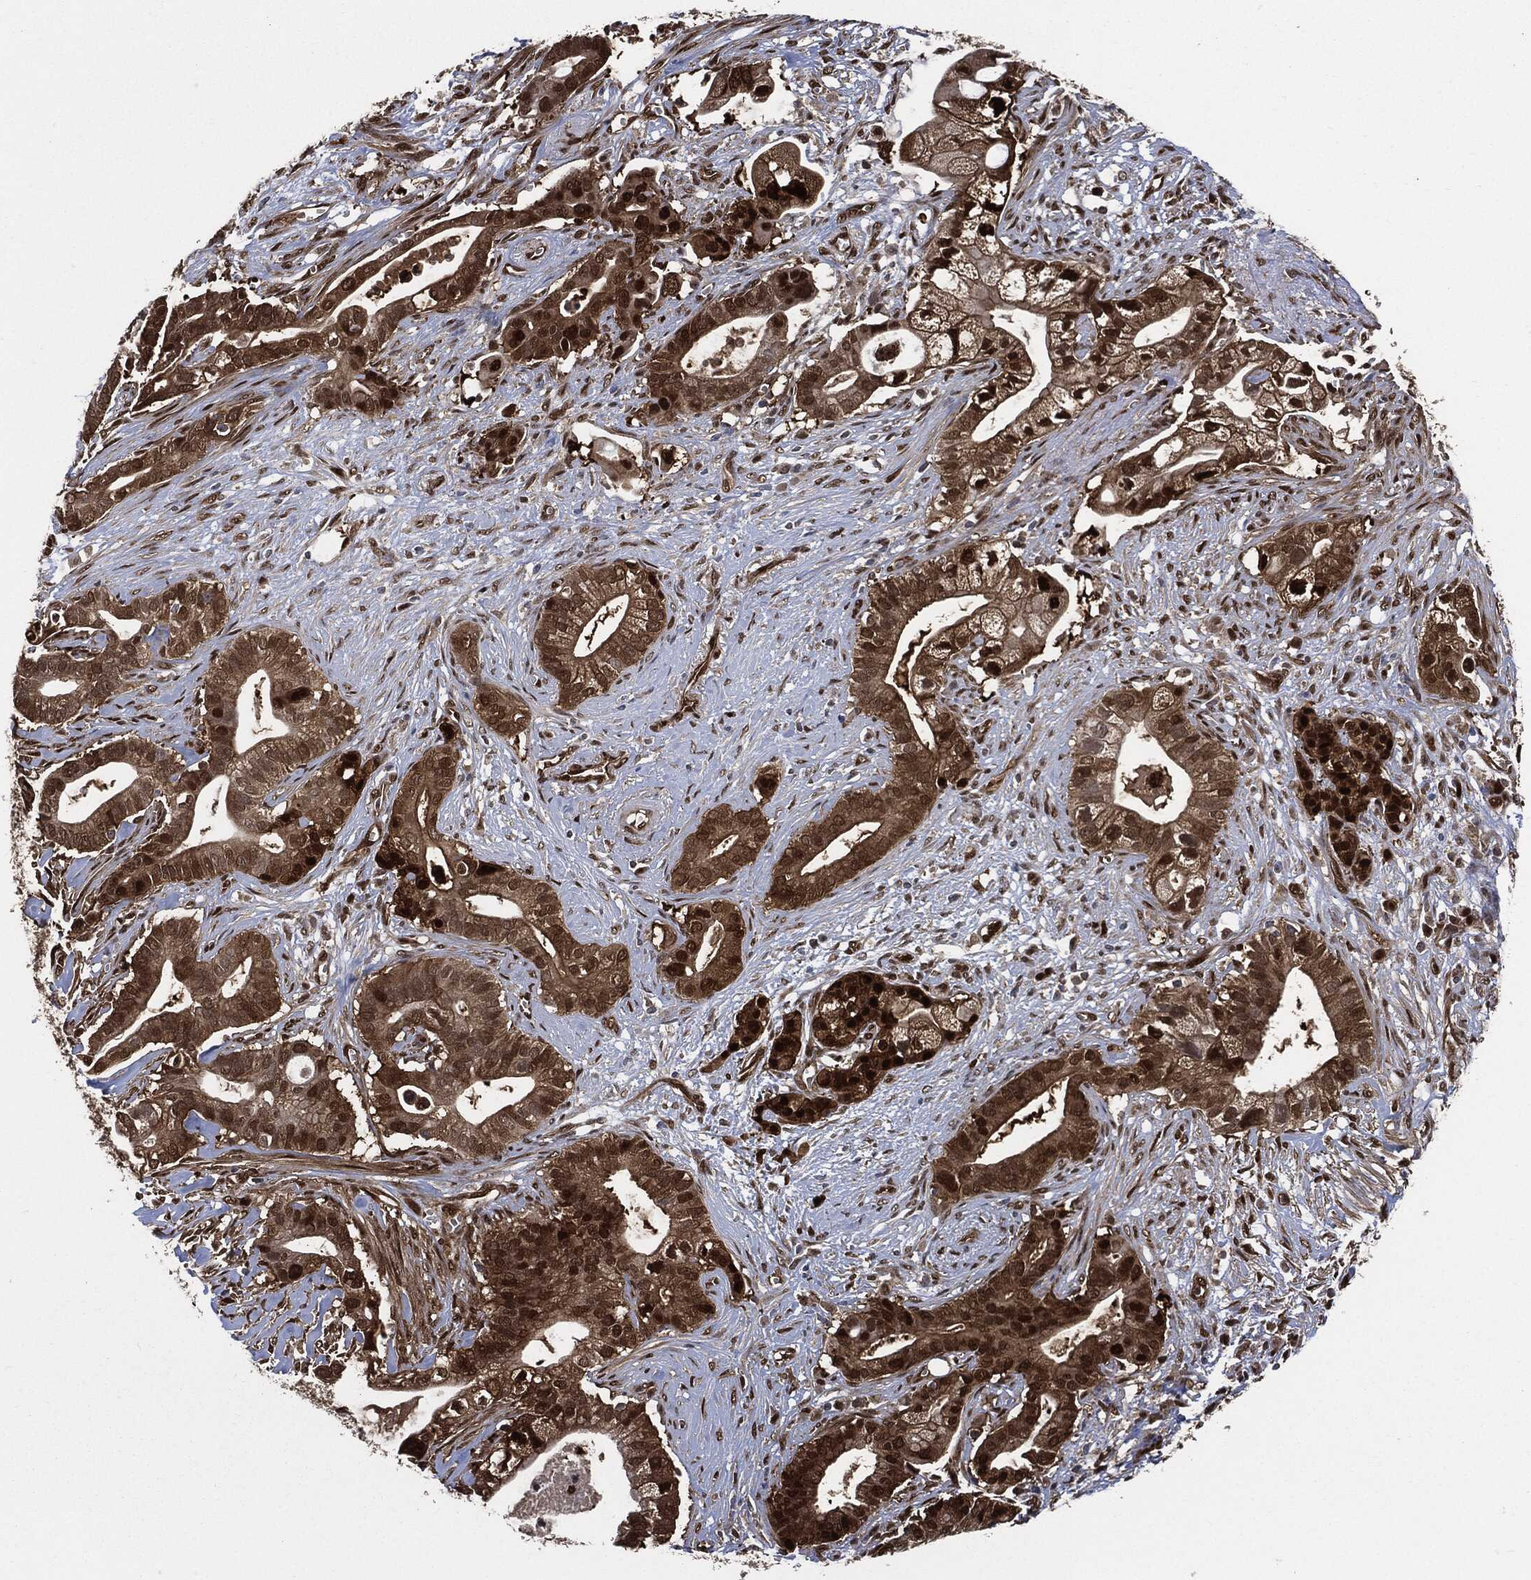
{"staining": {"intensity": "strong", "quantity": "25%-75%", "location": "cytoplasmic/membranous,nuclear"}, "tissue": "pancreatic cancer", "cell_type": "Tumor cells", "image_type": "cancer", "snomed": [{"axis": "morphology", "description": "Adenocarcinoma, NOS"}, {"axis": "topography", "description": "Pancreas"}], "caption": "An image of human adenocarcinoma (pancreatic) stained for a protein reveals strong cytoplasmic/membranous and nuclear brown staining in tumor cells.", "gene": "DCTN1", "patient": {"sex": "male", "age": 61}}